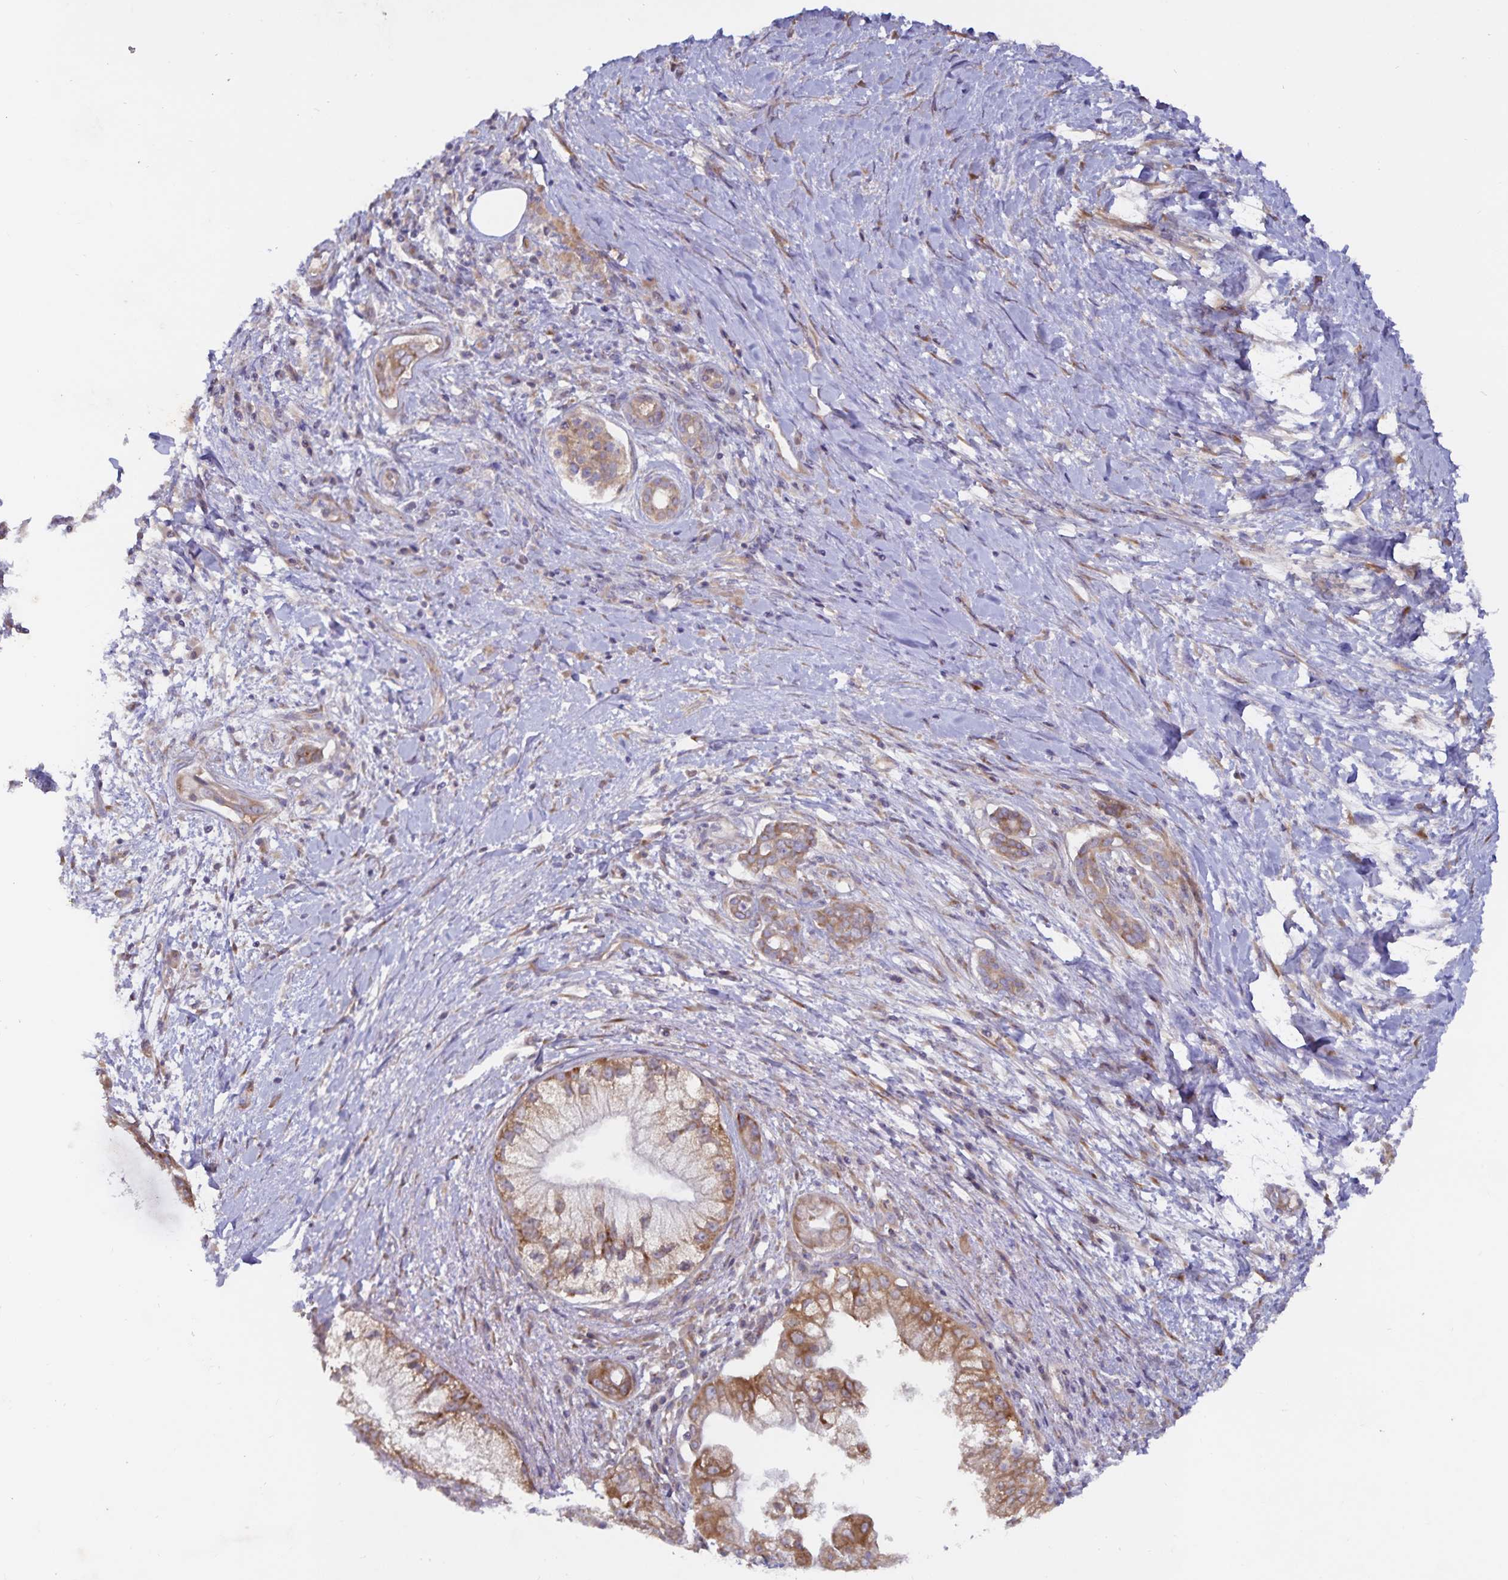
{"staining": {"intensity": "moderate", "quantity": ">75%", "location": "cytoplasmic/membranous"}, "tissue": "pancreatic cancer", "cell_type": "Tumor cells", "image_type": "cancer", "snomed": [{"axis": "morphology", "description": "Adenocarcinoma, NOS"}, {"axis": "topography", "description": "Pancreas"}], "caption": "An immunohistochemistry (IHC) image of tumor tissue is shown. Protein staining in brown highlights moderate cytoplasmic/membranous positivity in pancreatic adenocarcinoma within tumor cells.", "gene": "FAM120A", "patient": {"sex": "male", "age": 70}}